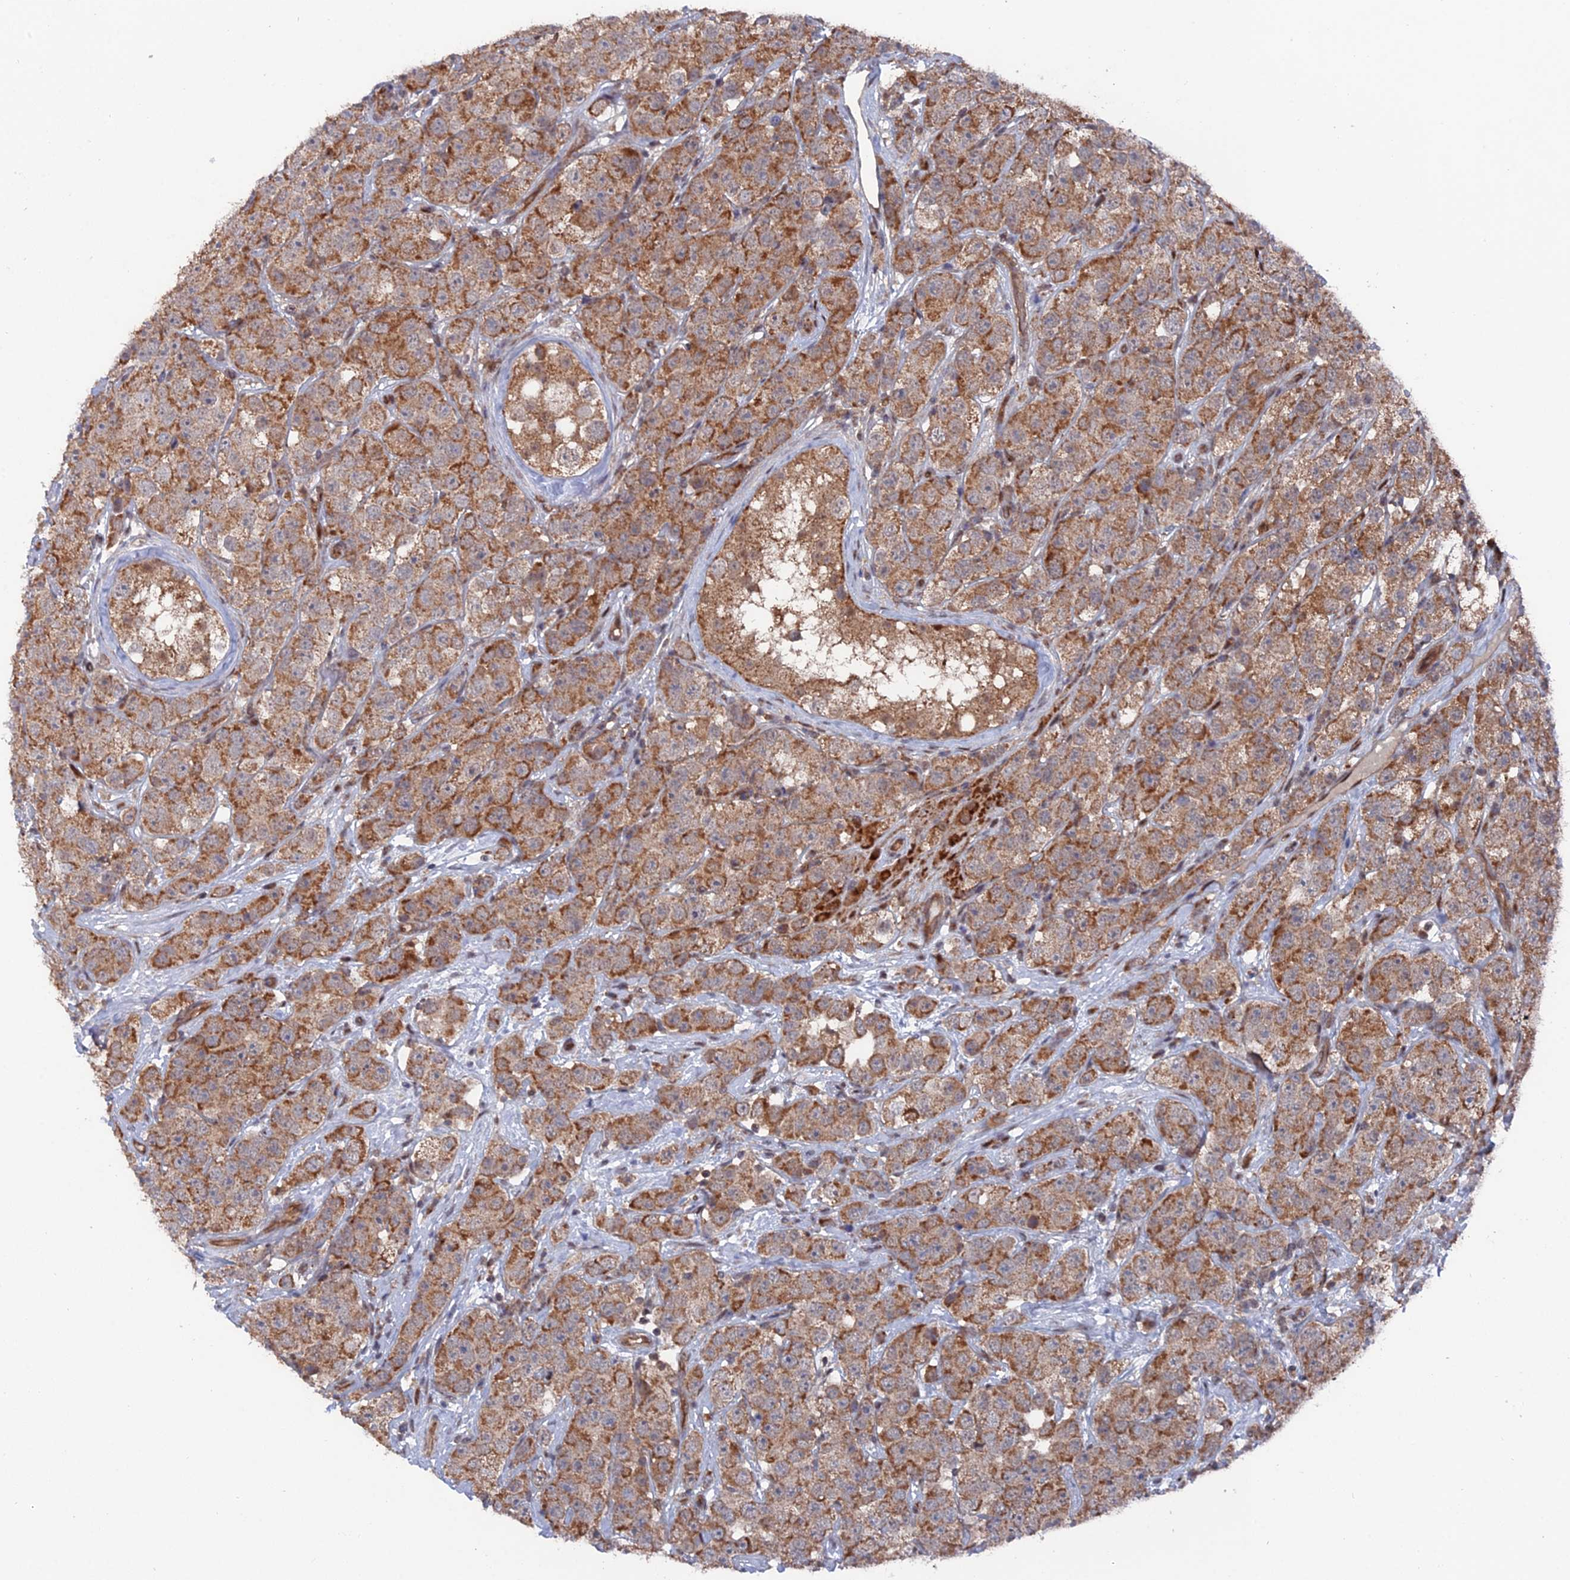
{"staining": {"intensity": "moderate", "quantity": ">75%", "location": "cytoplasmic/membranous"}, "tissue": "testis cancer", "cell_type": "Tumor cells", "image_type": "cancer", "snomed": [{"axis": "morphology", "description": "Seminoma, NOS"}, {"axis": "topography", "description": "Testis"}], "caption": "This is an image of IHC staining of seminoma (testis), which shows moderate staining in the cytoplasmic/membranous of tumor cells.", "gene": "UNC5D", "patient": {"sex": "male", "age": 28}}